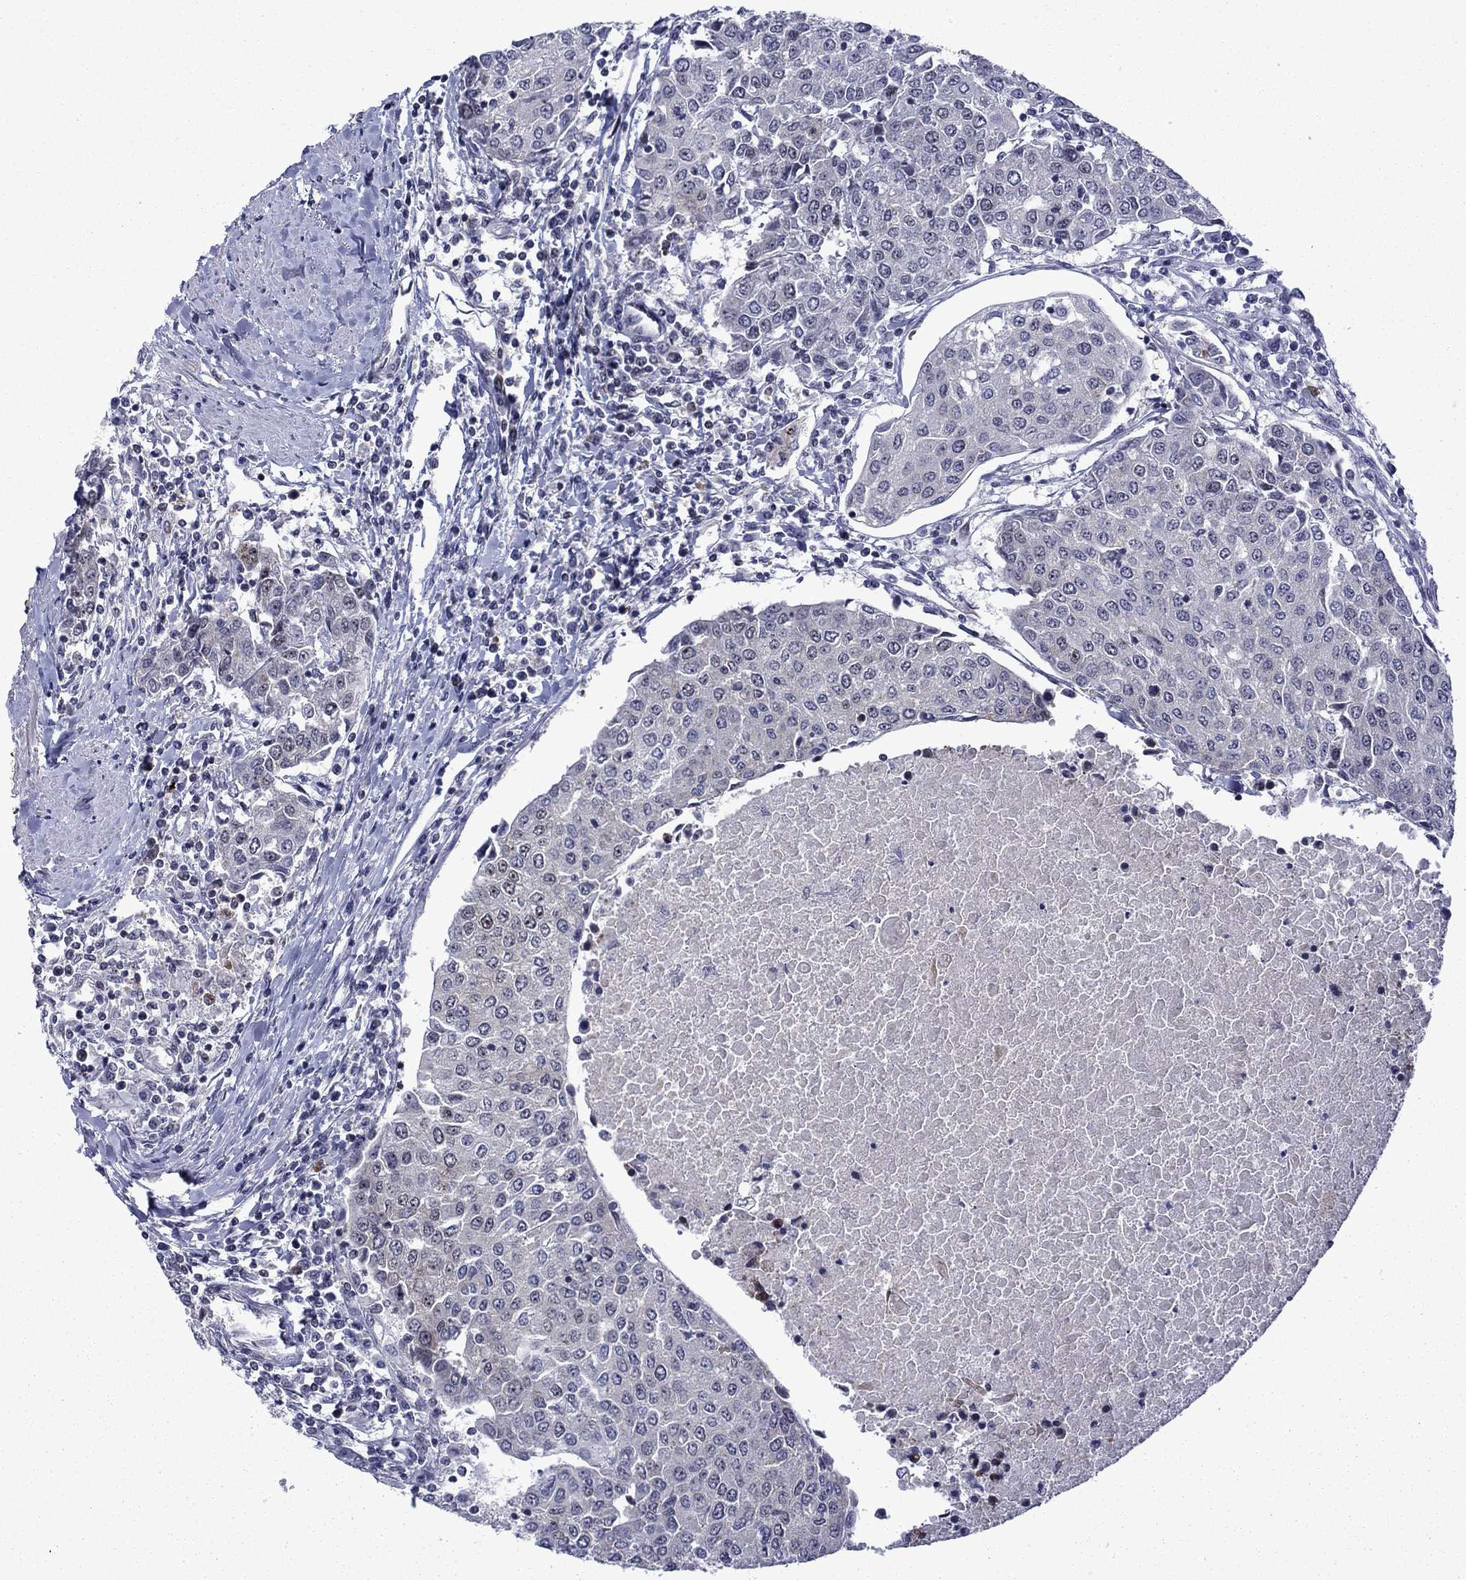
{"staining": {"intensity": "negative", "quantity": "none", "location": "none"}, "tissue": "urothelial cancer", "cell_type": "Tumor cells", "image_type": "cancer", "snomed": [{"axis": "morphology", "description": "Urothelial carcinoma, High grade"}, {"axis": "topography", "description": "Urinary bladder"}], "caption": "This micrograph is of urothelial cancer stained with immunohistochemistry to label a protein in brown with the nuclei are counter-stained blue. There is no expression in tumor cells.", "gene": "SURF2", "patient": {"sex": "female", "age": 85}}